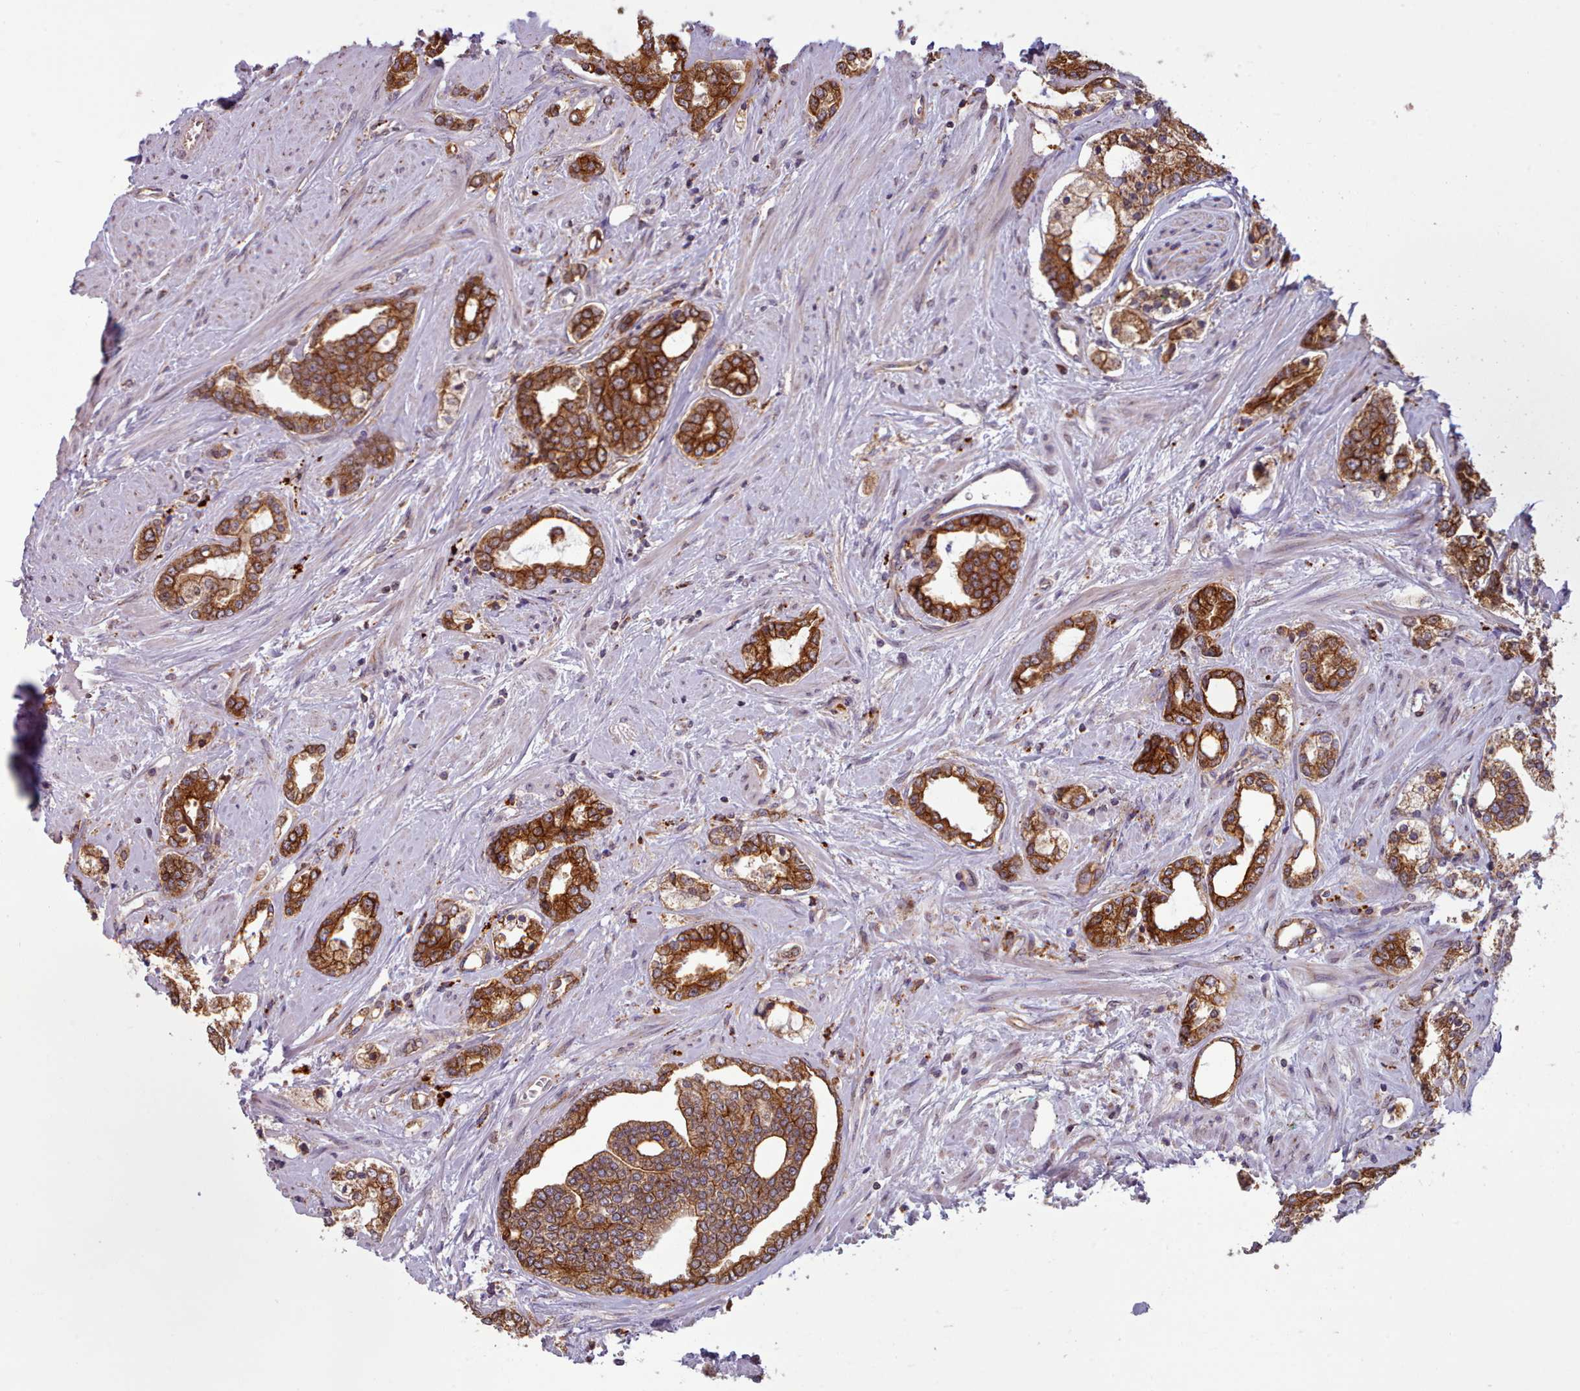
{"staining": {"intensity": "strong", "quantity": ">75%", "location": "cytoplasmic/membranous"}, "tissue": "prostate cancer", "cell_type": "Tumor cells", "image_type": "cancer", "snomed": [{"axis": "morphology", "description": "Adenocarcinoma, High grade"}, {"axis": "topography", "description": "Prostate"}], "caption": "DAB (3,3'-diaminobenzidine) immunohistochemical staining of prostate cancer (high-grade adenocarcinoma) shows strong cytoplasmic/membranous protein expression in approximately >75% of tumor cells.", "gene": "CRYBG1", "patient": {"sex": "male", "age": 64}}